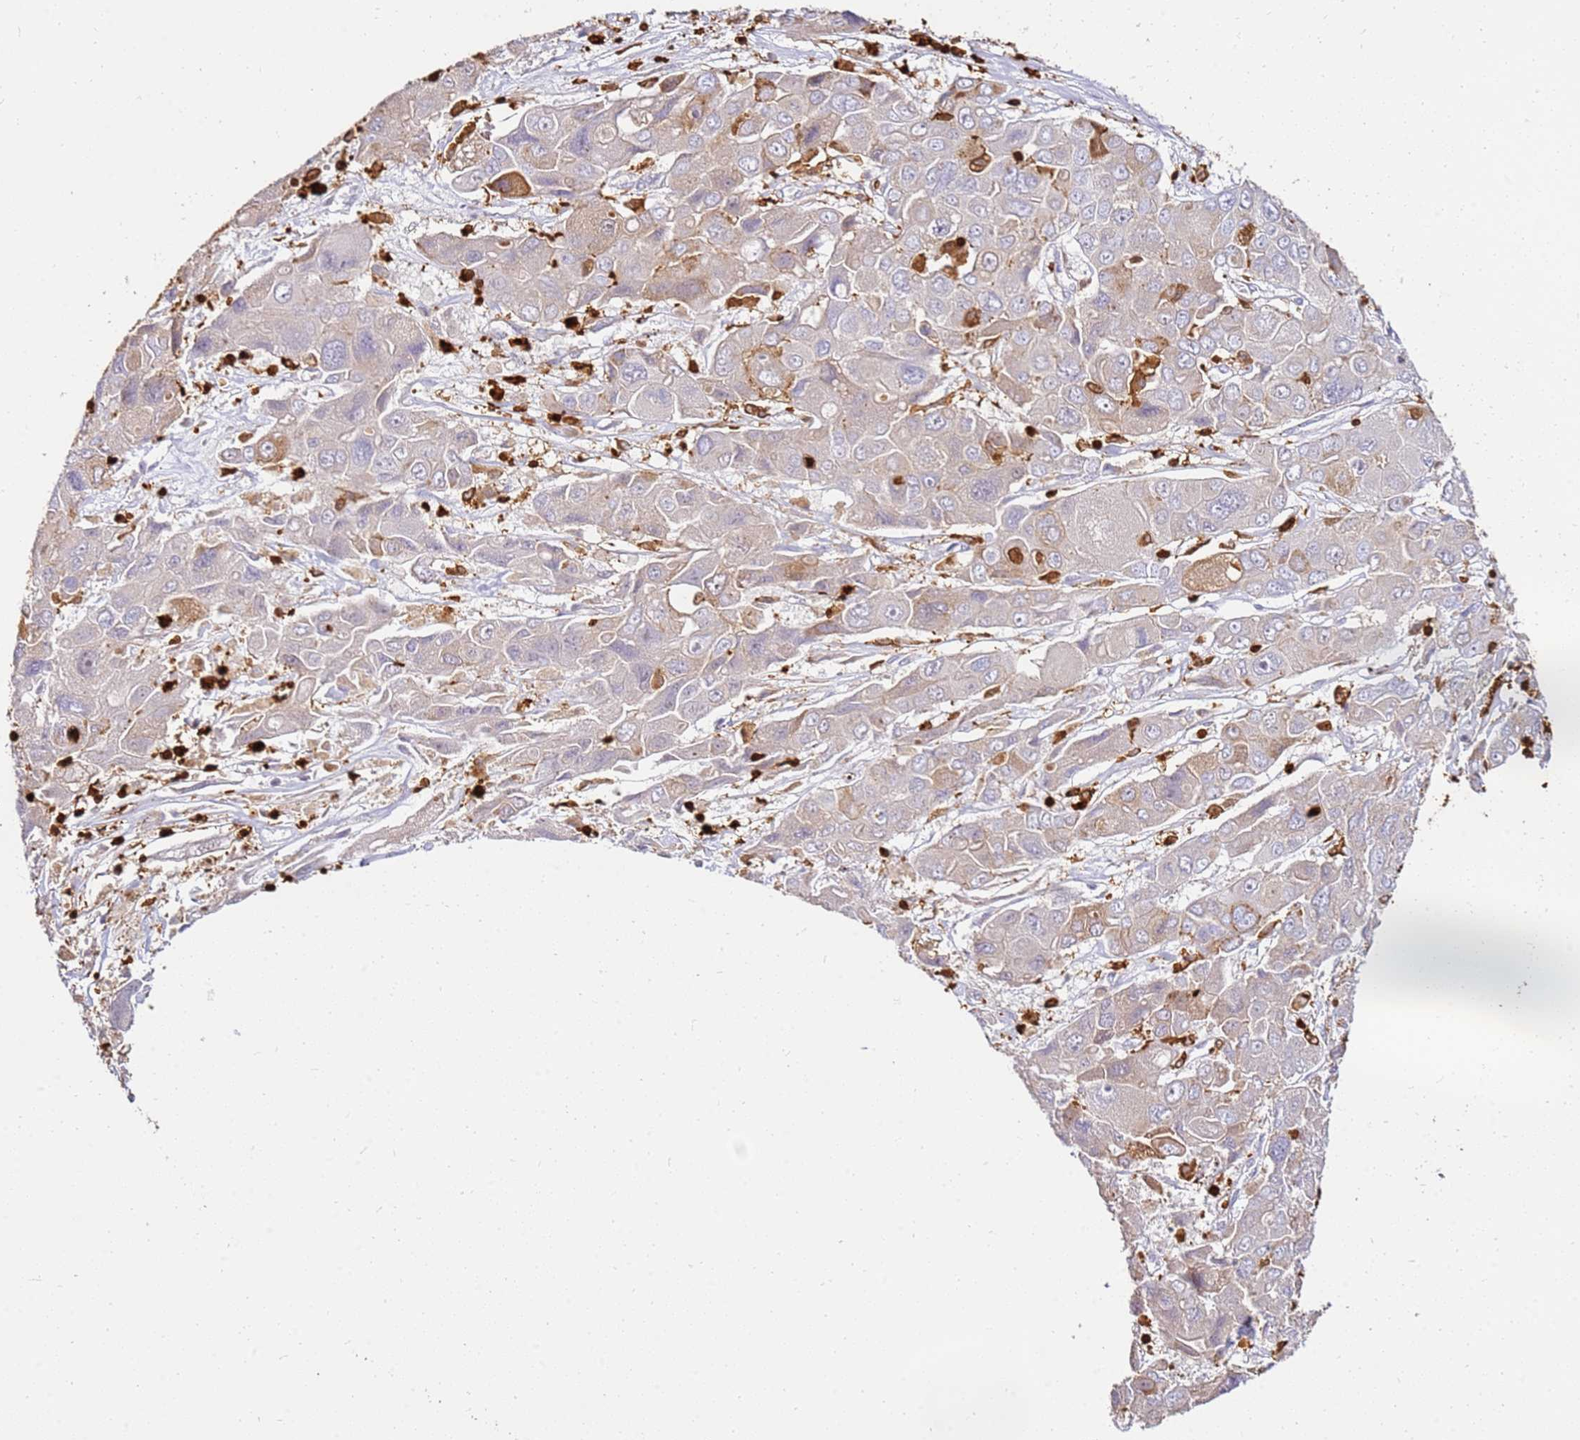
{"staining": {"intensity": "weak", "quantity": ">75%", "location": "cytoplasmic/membranous"}, "tissue": "liver cancer", "cell_type": "Tumor cells", "image_type": "cancer", "snomed": [{"axis": "morphology", "description": "Cholangiocarcinoma"}, {"axis": "topography", "description": "Liver"}], "caption": "Weak cytoplasmic/membranous protein positivity is appreciated in about >75% of tumor cells in liver cancer (cholangiocarcinoma). (DAB (3,3'-diaminobenzidine) = brown stain, brightfield microscopy at high magnification).", "gene": "CORO1A", "patient": {"sex": "male", "age": 67}}